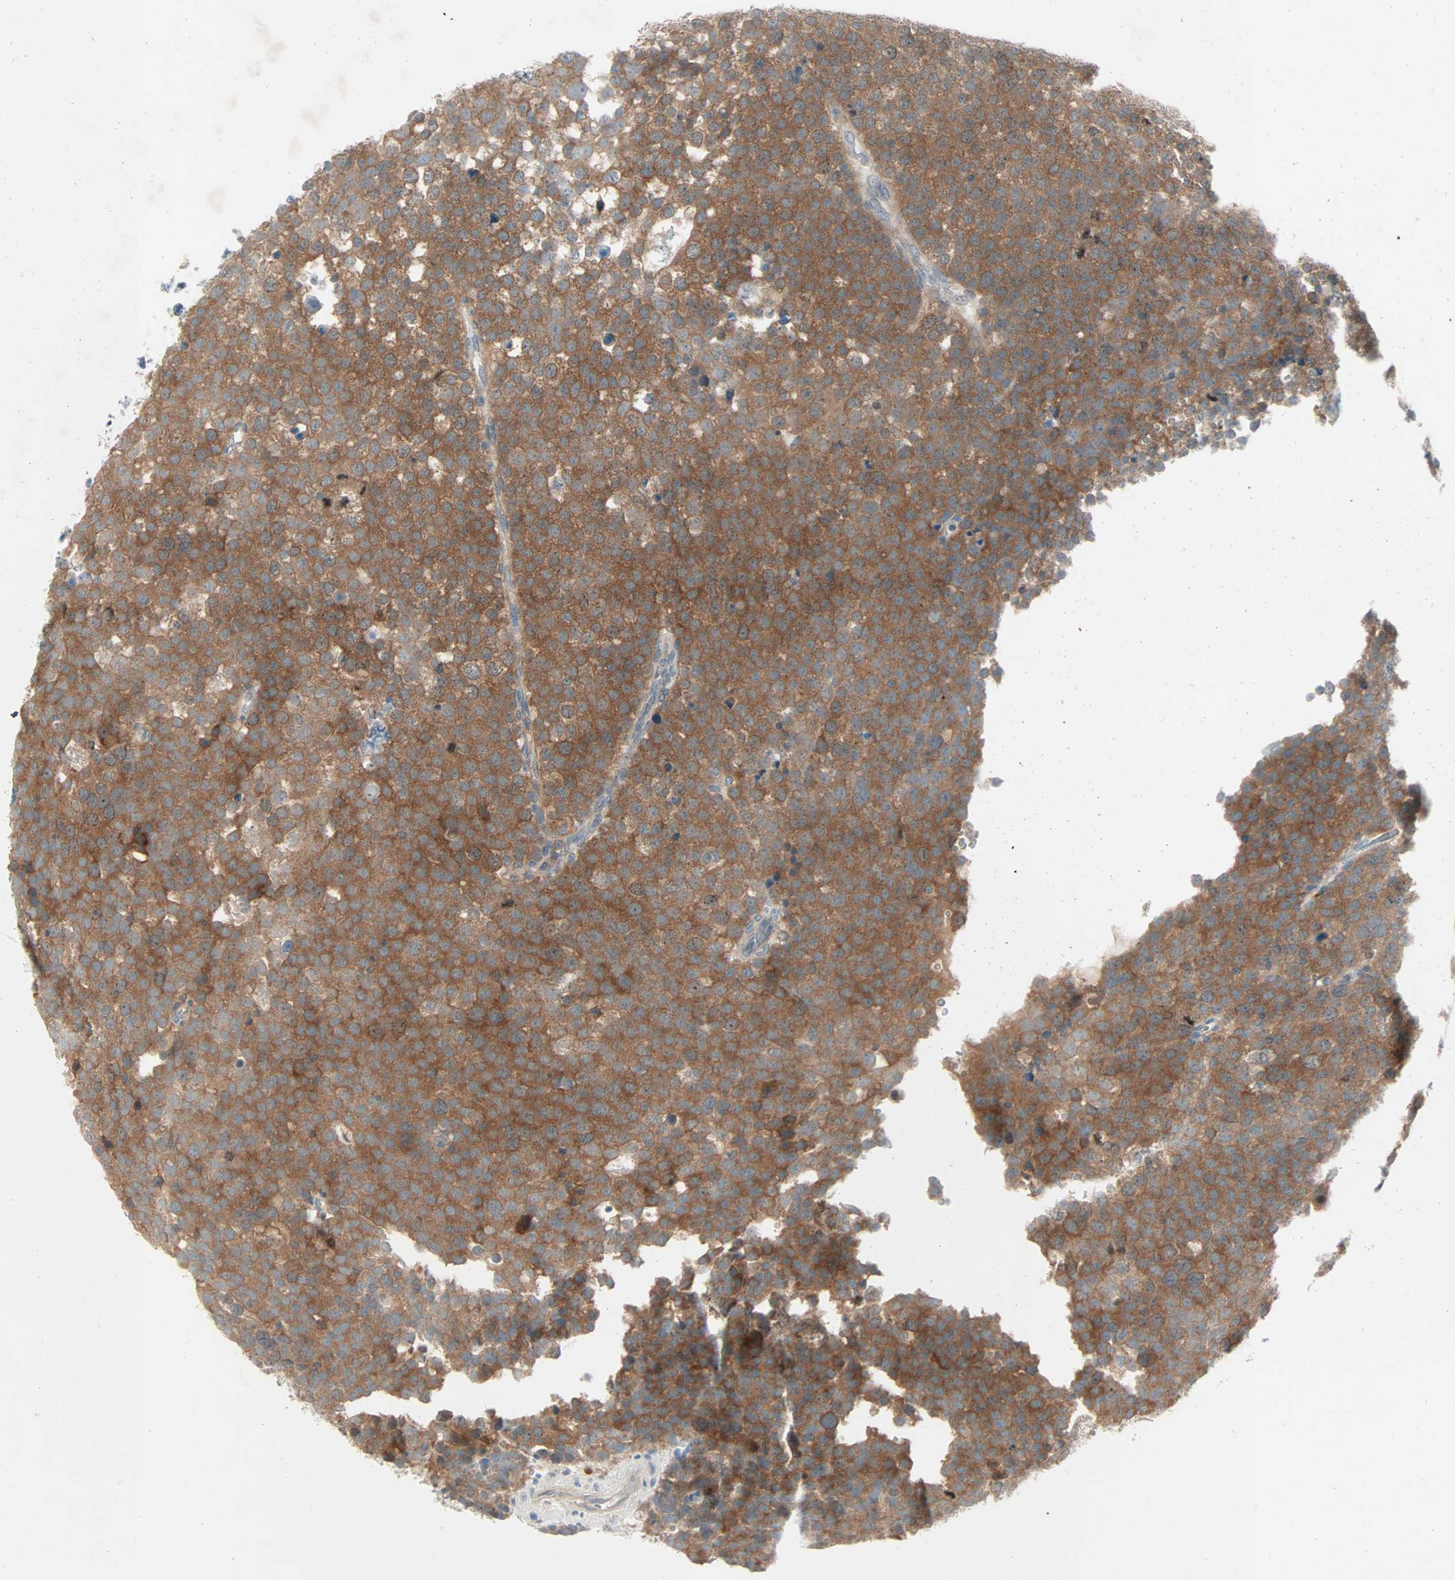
{"staining": {"intensity": "moderate", "quantity": ">75%", "location": "cytoplasmic/membranous"}, "tissue": "testis cancer", "cell_type": "Tumor cells", "image_type": "cancer", "snomed": [{"axis": "morphology", "description": "Seminoma, NOS"}, {"axis": "topography", "description": "Testis"}], "caption": "Immunohistochemical staining of human testis cancer demonstrates medium levels of moderate cytoplasmic/membranous positivity in about >75% of tumor cells.", "gene": "SMIM8", "patient": {"sex": "male", "age": 71}}